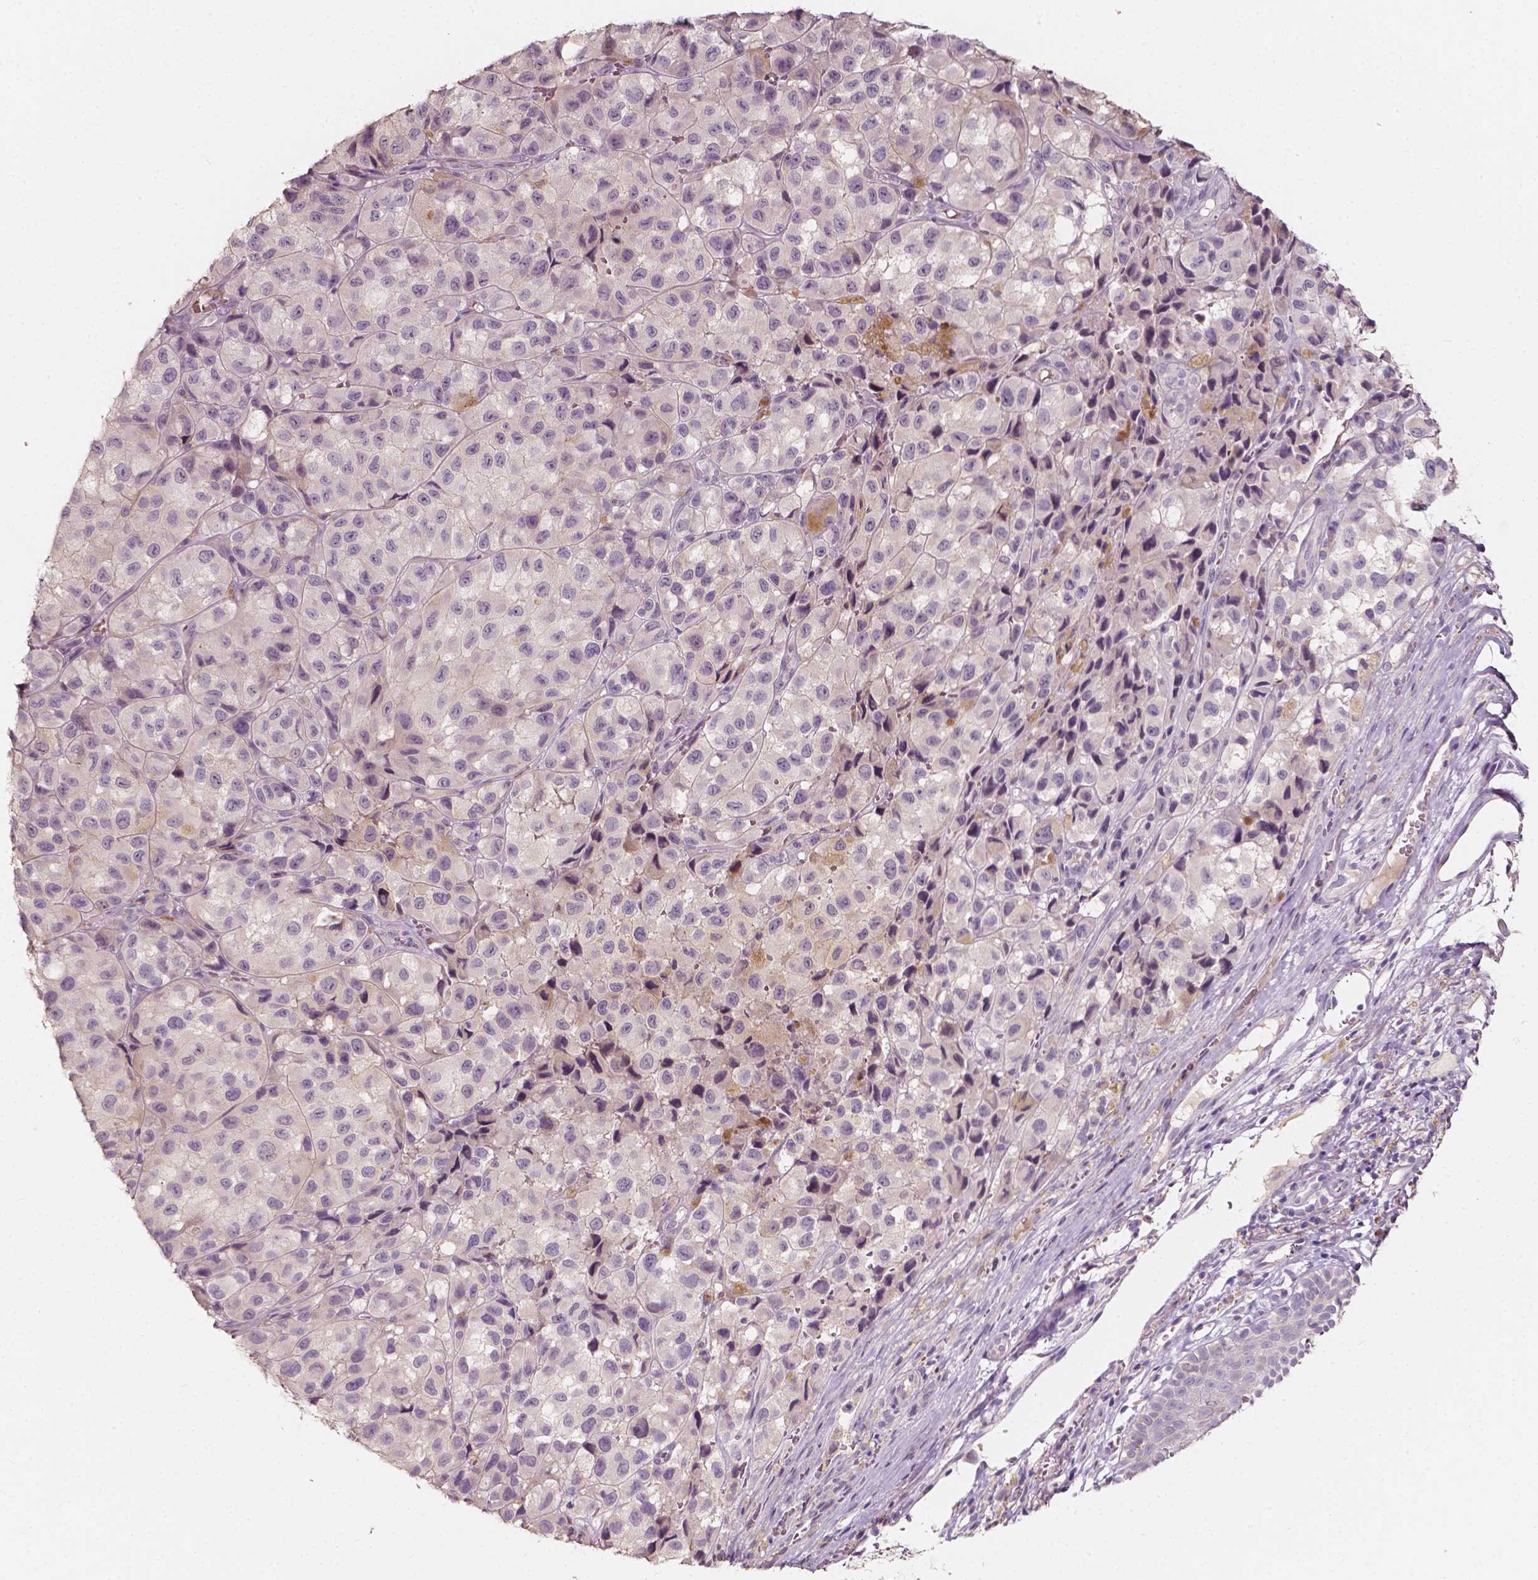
{"staining": {"intensity": "negative", "quantity": "none", "location": "none"}, "tissue": "melanoma", "cell_type": "Tumor cells", "image_type": "cancer", "snomed": [{"axis": "morphology", "description": "Malignant melanoma, NOS"}, {"axis": "topography", "description": "Skin"}], "caption": "High magnification brightfield microscopy of melanoma stained with DAB (brown) and counterstained with hematoxylin (blue): tumor cells show no significant positivity. The staining was performed using DAB to visualize the protein expression in brown, while the nuclei were stained in blue with hematoxylin (Magnification: 20x).", "gene": "NPC1L1", "patient": {"sex": "male", "age": 93}}